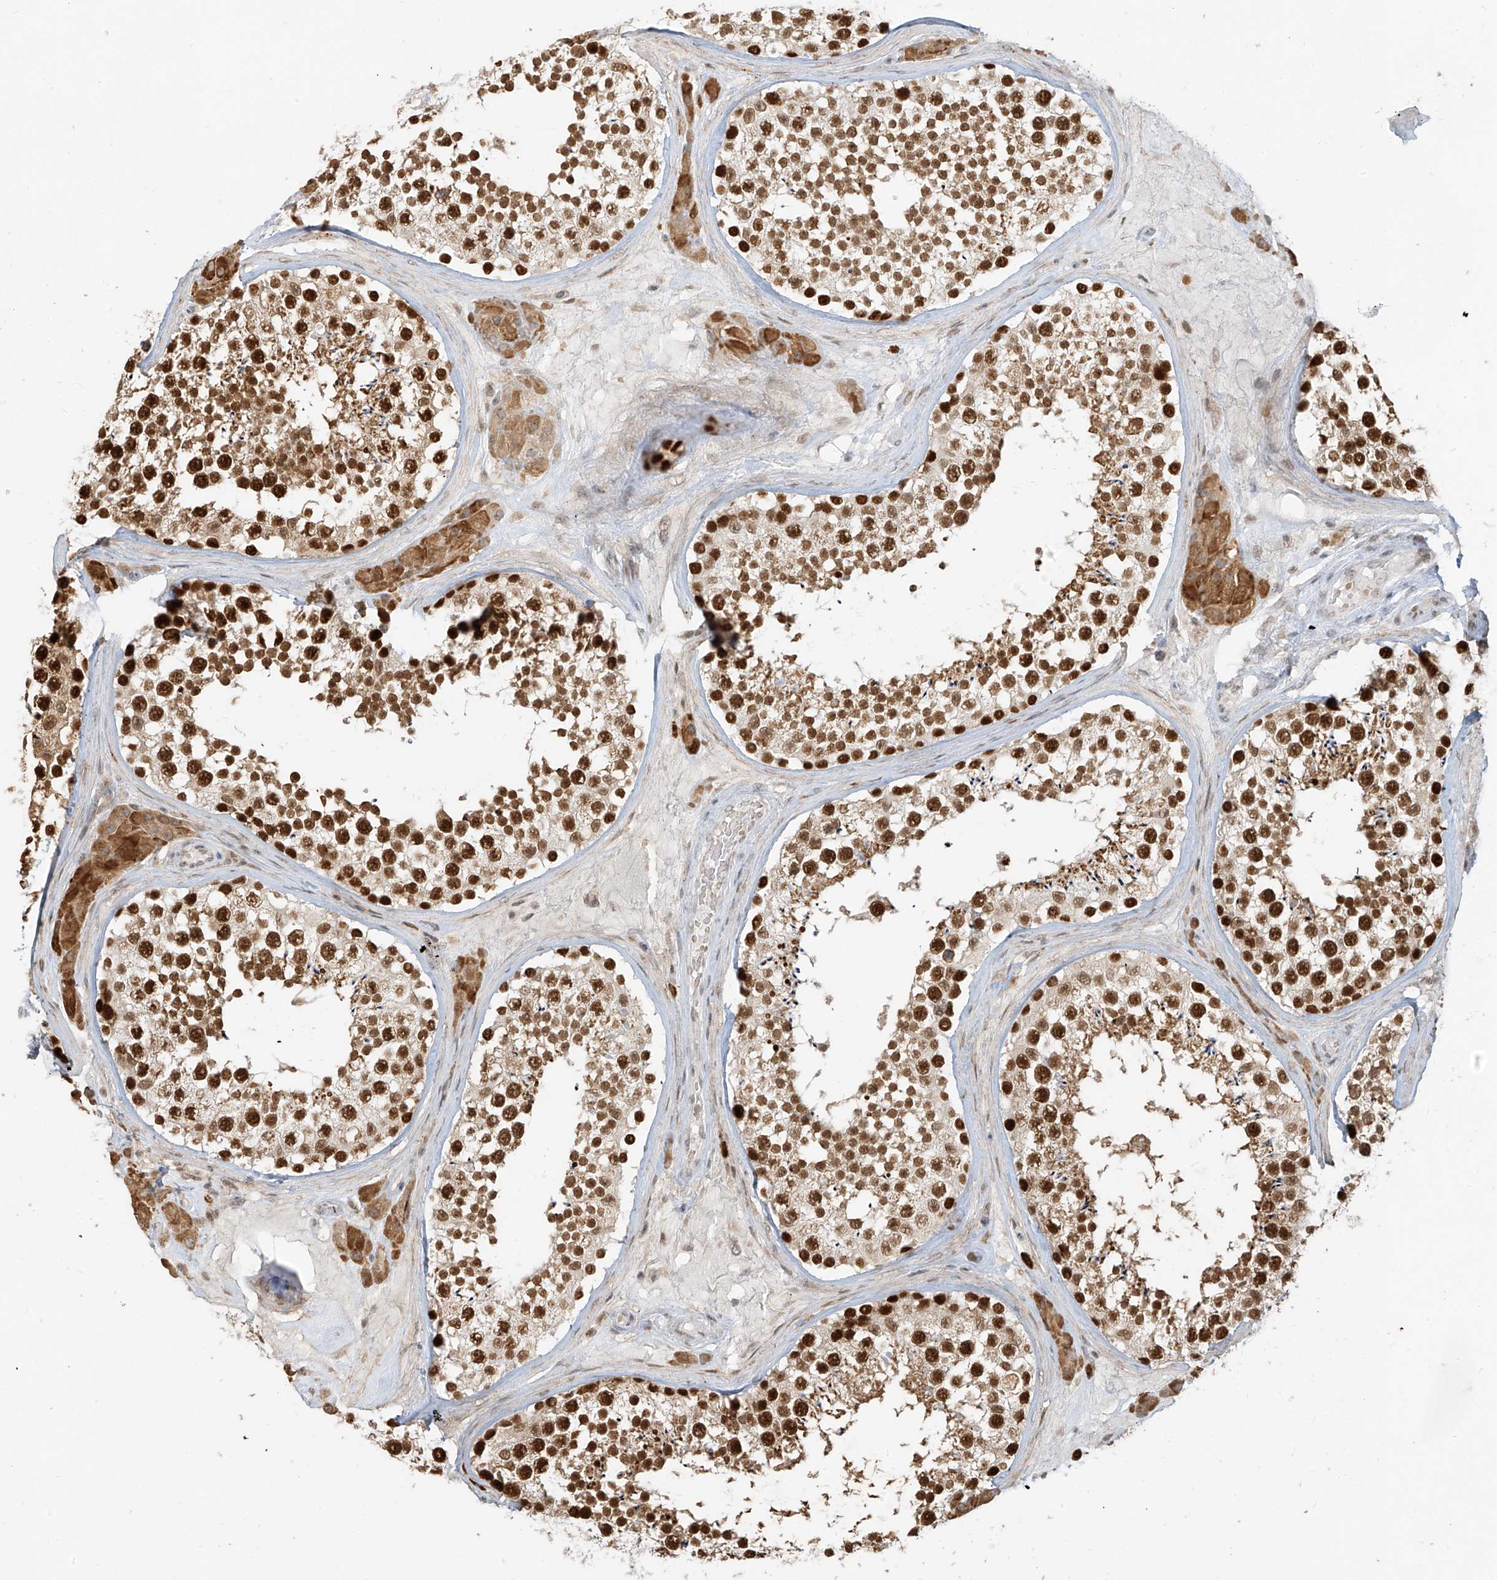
{"staining": {"intensity": "strong", "quantity": ">75%", "location": "nuclear"}, "tissue": "testis", "cell_type": "Cells in seminiferous ducts", "image_type": "normal", "snomed": [{"axis": "morphology", "description": "Normal tissue, NOS"}, {"axis": "topography", "description": "Testis"}], "caption": "Protein analysis of benign testis exhibits strong nuclear expression in approximately >75% of cells in seminiferous ducts.", "gene": "ZMYM2", "patient": {"sex": "male", "age": 46}}